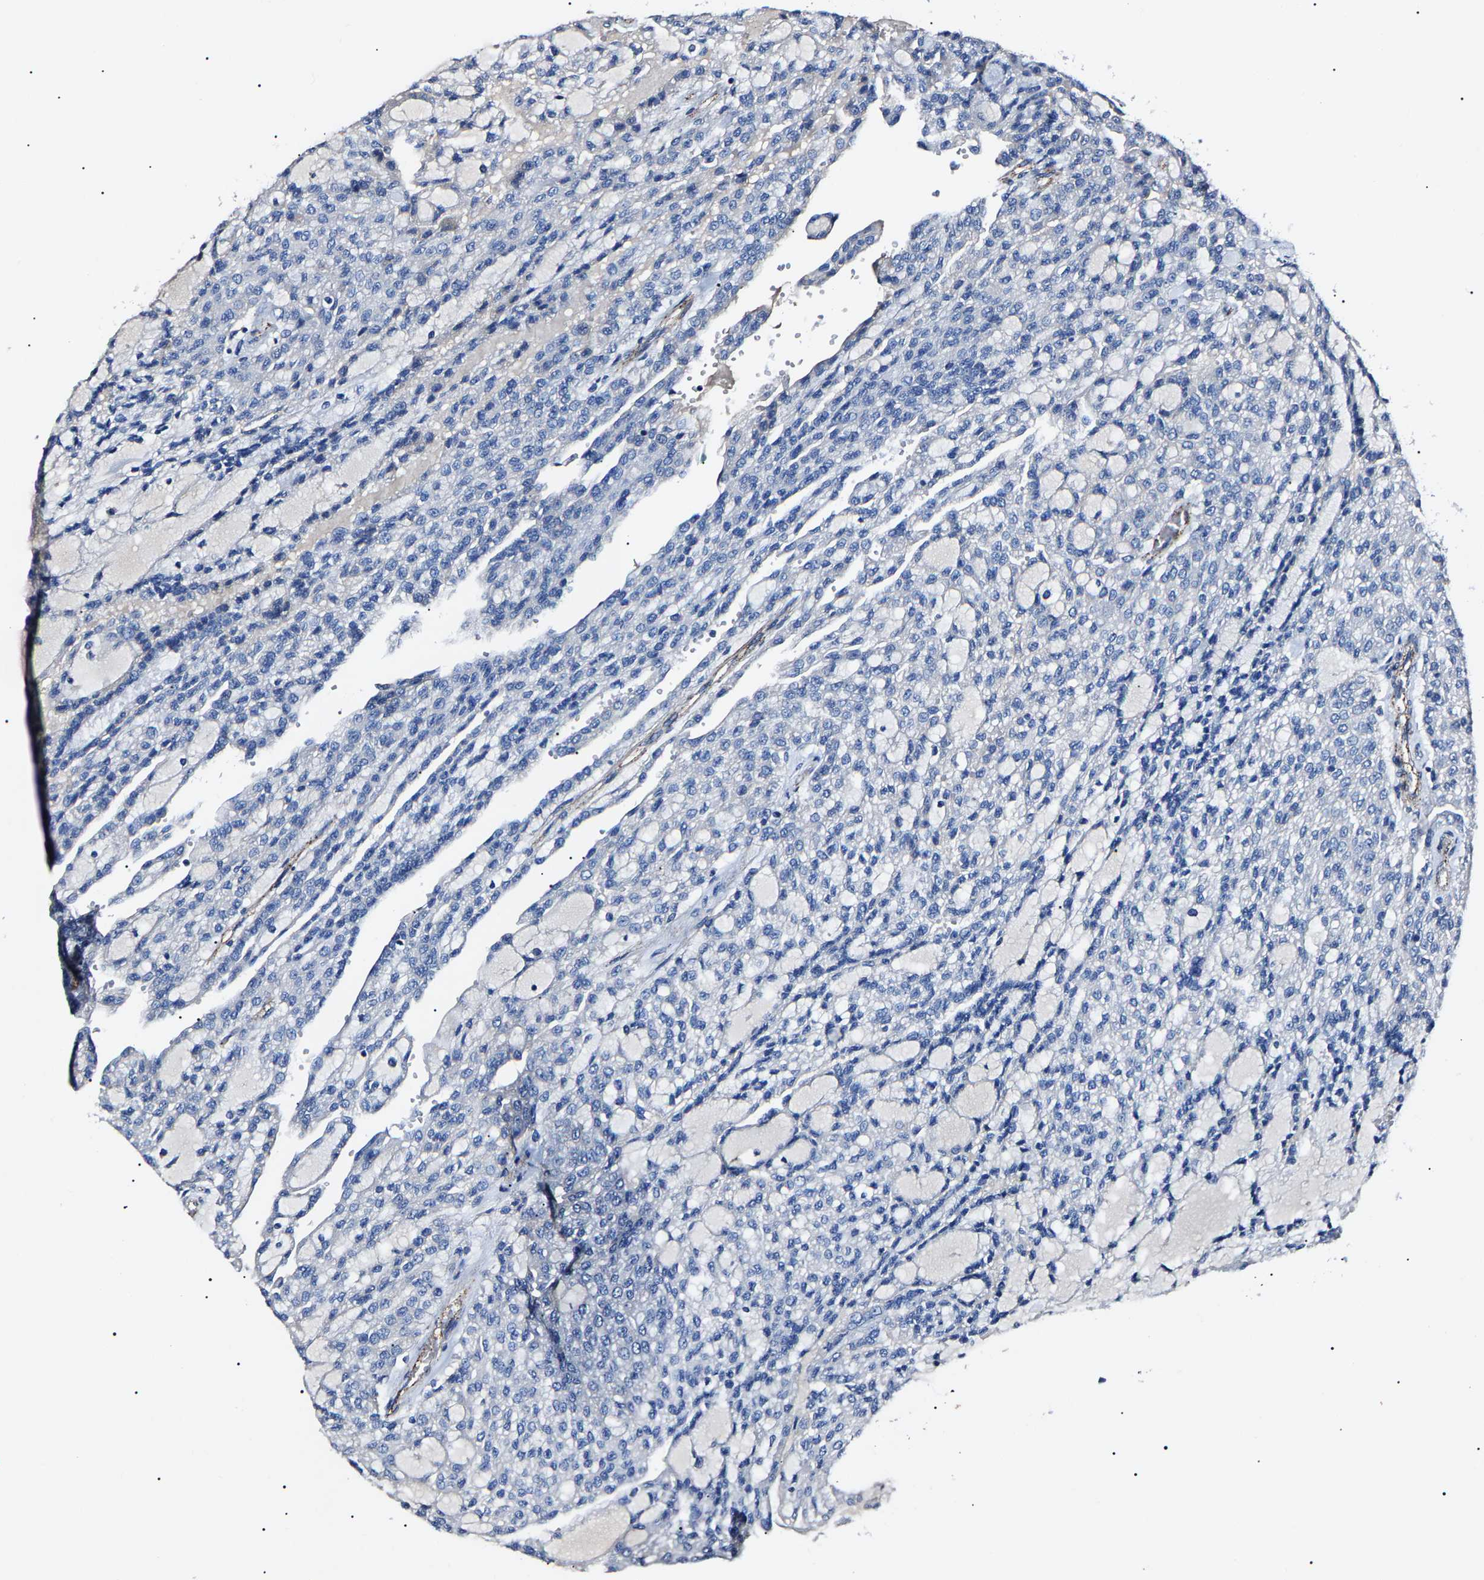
{"staining": {"intensity": "negative", "quantity": "none", "location": "none"}, "tissue": "renal cancer", "cell_type": "Tumor cells", "image_type": "cancer", "snomed": [{"axis": "morphology", "description": "Adenocarcinoma, NOS"}, {"axis": "topography", "description": "Kidney"}], "caption": "High power microscopy image of an immunohistochemistry photomicrograph of renal adenocarcinoma, revealing no significant staining in tumor cells.", "gene": "KLHL42", "patient": {"sex": "male", "age": 63}}